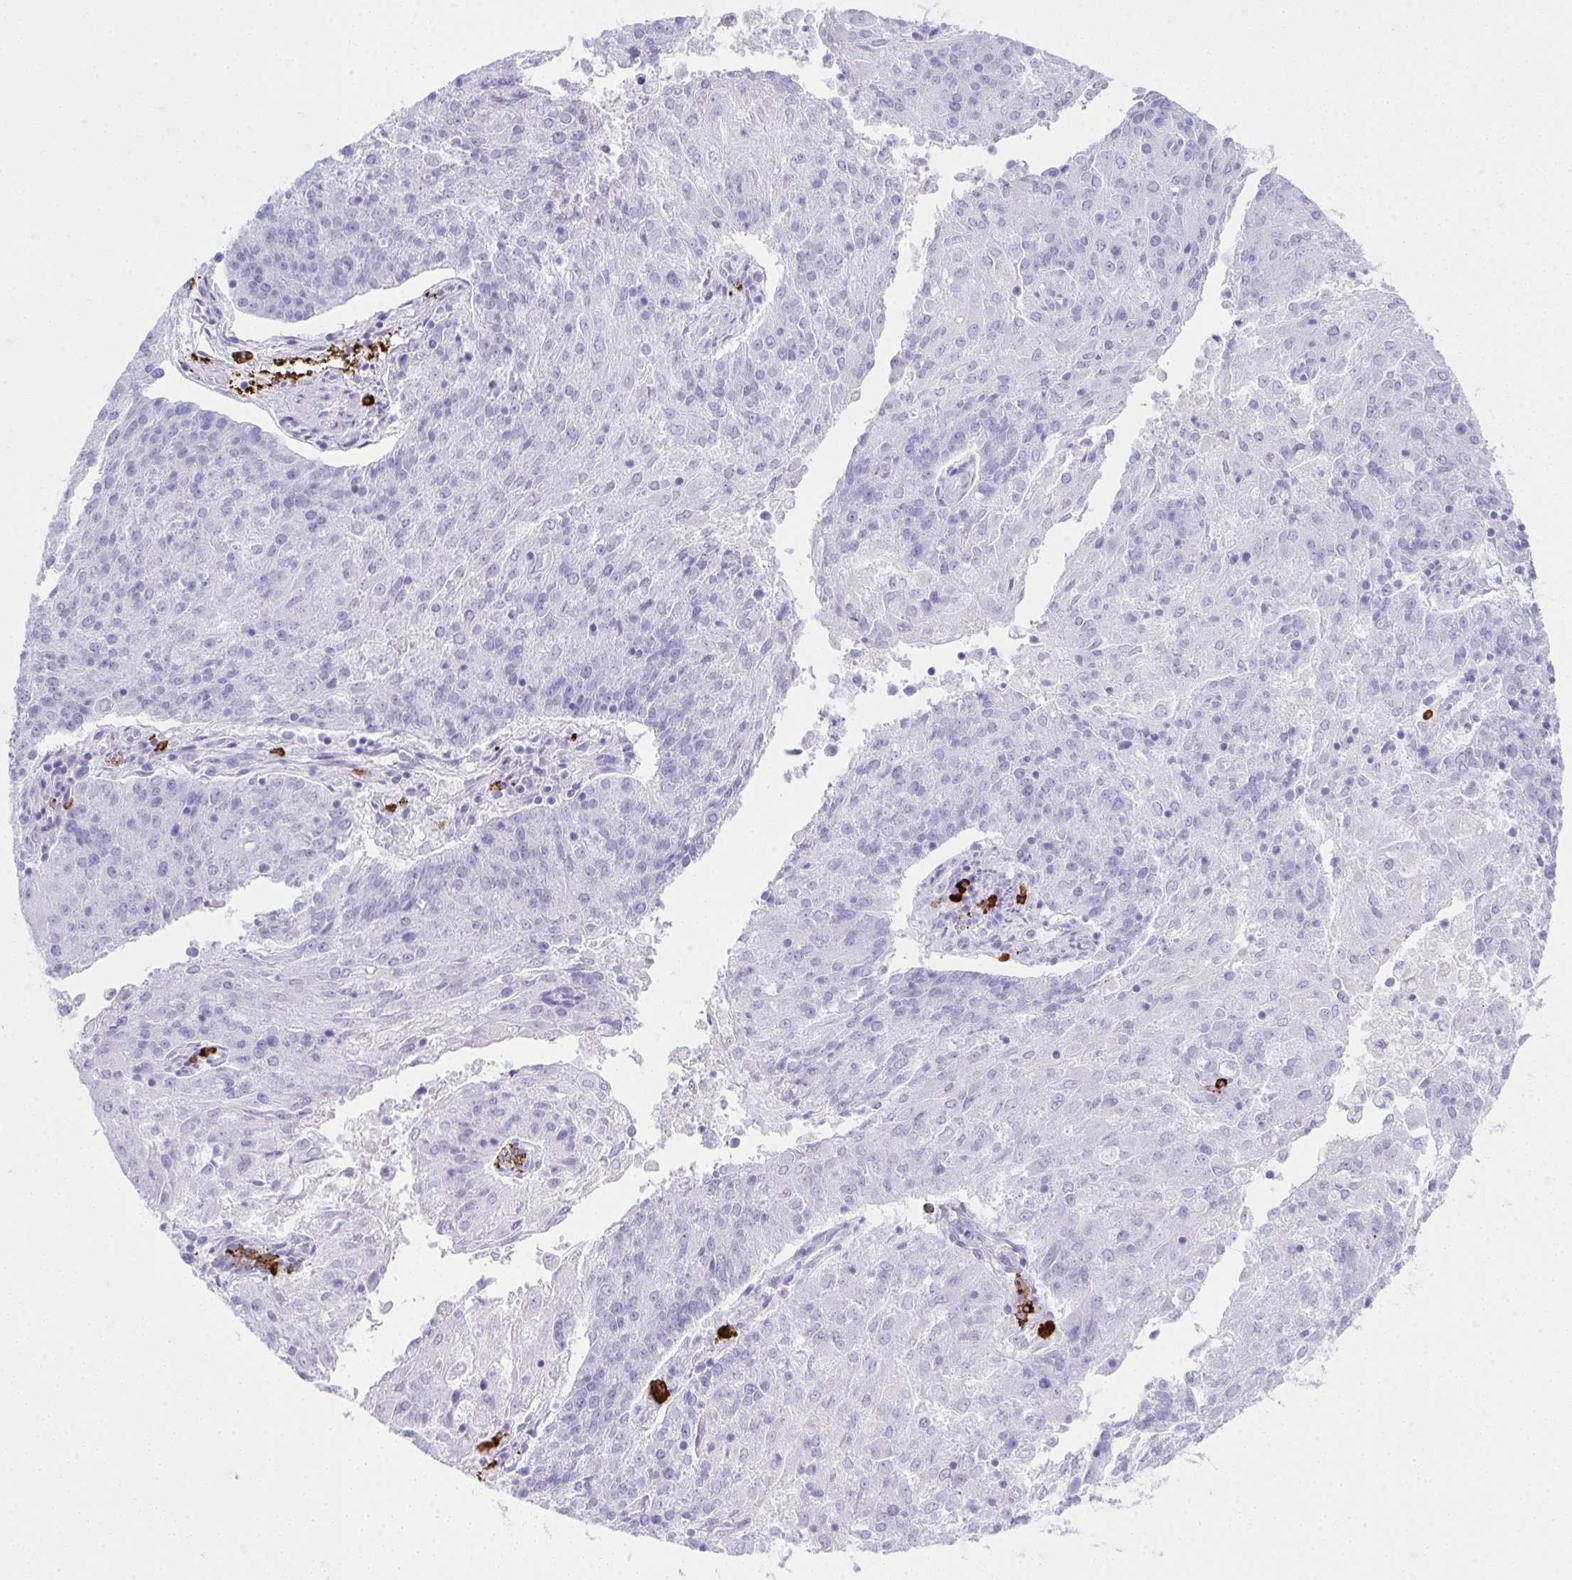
{"staining": {"intensity": "negative", "quantity": "none", "location": "none"}, "tissue": "endometrial cancer", "cell_type": "Tumor cells", "image_type": "cancer", "snomed": [{"axis": "morphology", "description": "Adenocarcinoma, NOS"}, {"axis": "topography", "description": "Endometrium"}], "caption": "This histopathology image is of endometrial cancer stained with immunohistochemistry to label a protein in brown with the nuclei are counter-stained blue. There is no expression in tumor cells.", "gene": "CDADC1", "patient": {"sex": "female", "age": 82}}